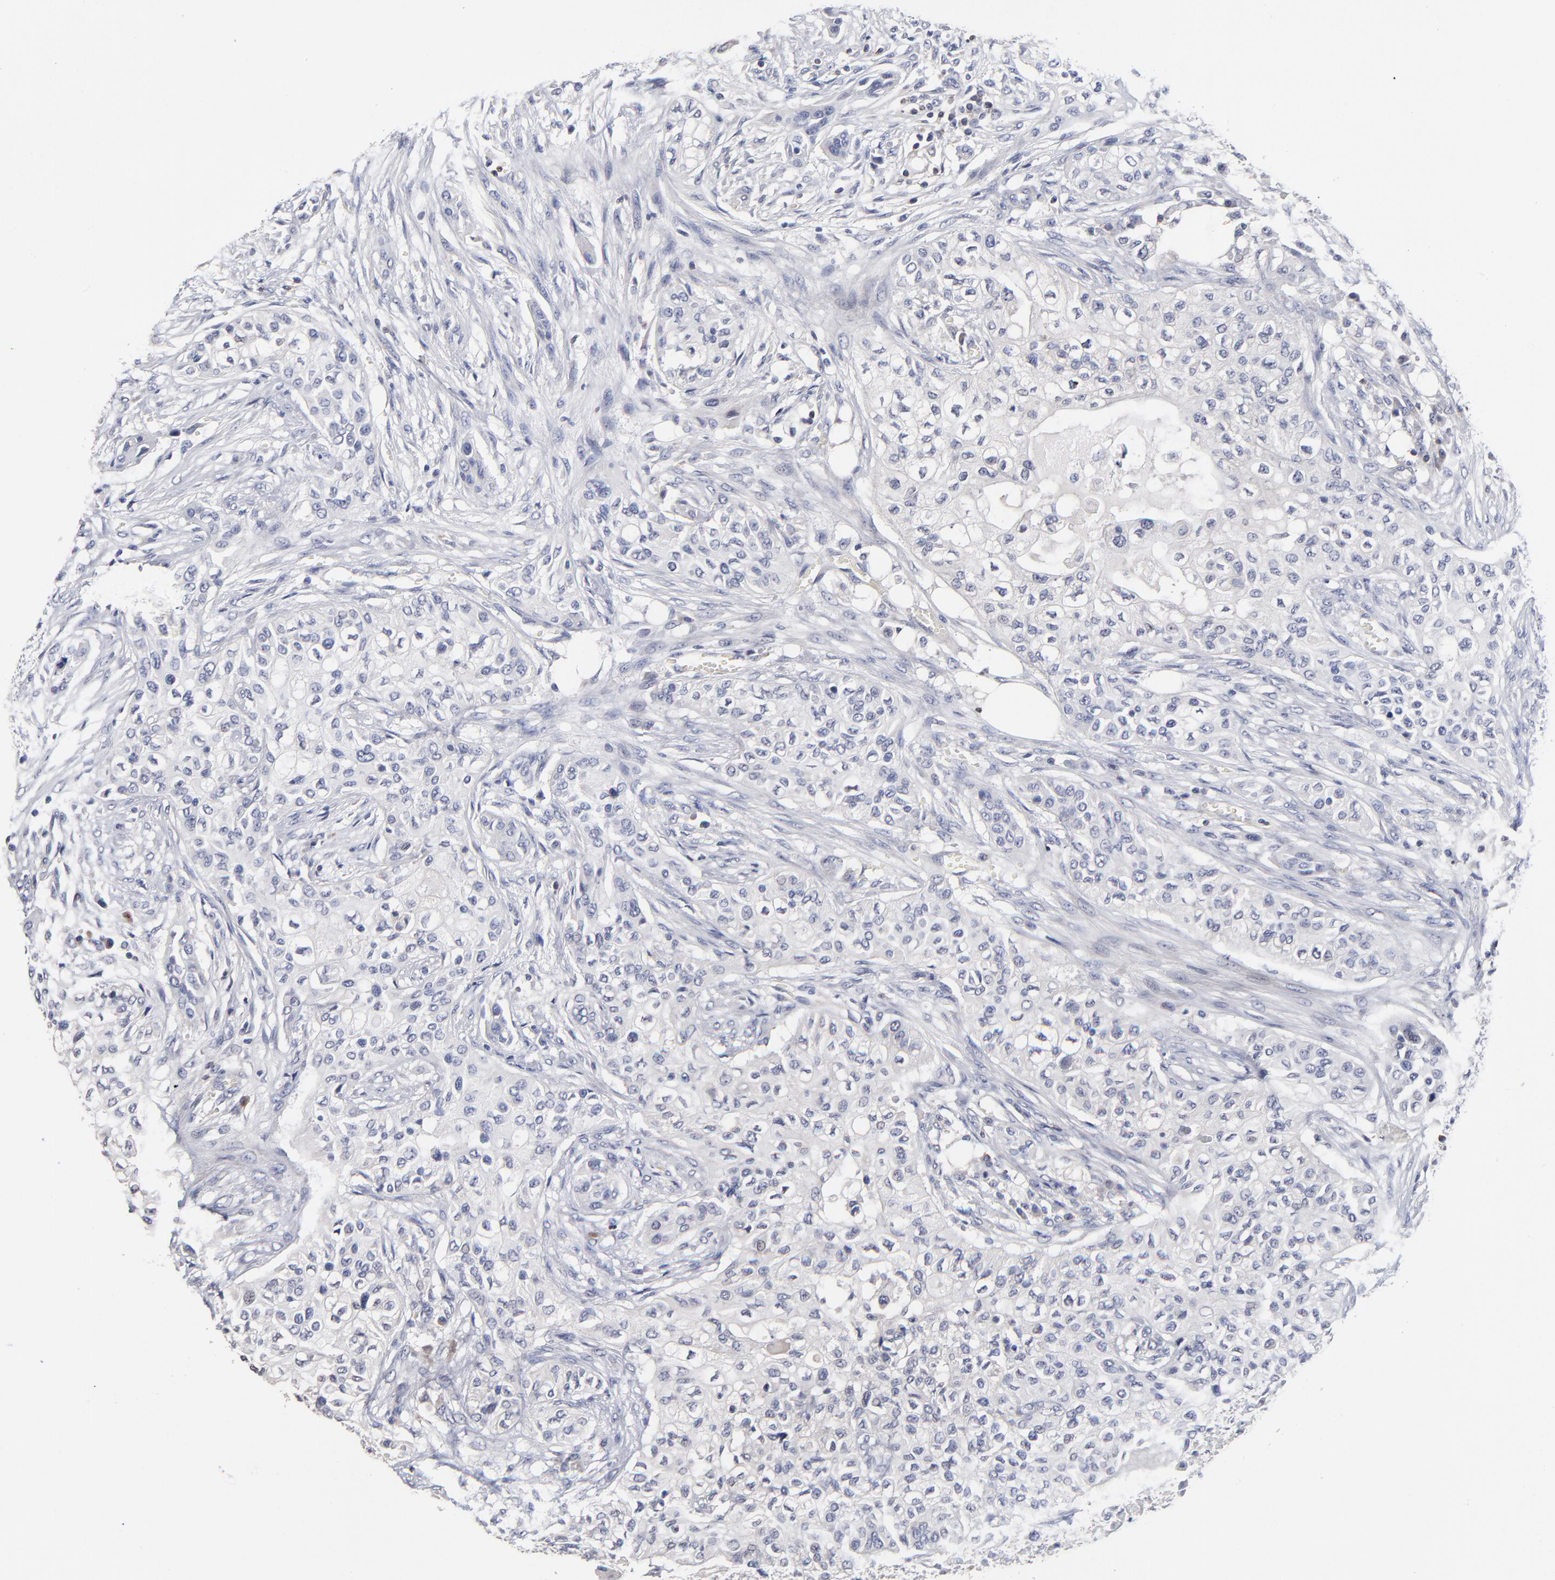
{"staining": {"intensity": "negative", "quantity": "none", "location": "none"}, "tissue": "urothelial cancer", "cell_type": "Tumor cells", "image_type": "cancer", "snomed": [{"axis": "morphology", "description": "Urothelial carcinoma, High grade"}, {"axis": "topography", "description": "Urinary bladder"}], "caption": "The image exhibits no staining of tumor cells in high-grade urothelial carcinoma. (DAB (3,3'-diaminobenzidine) IHC with hematoxylin counter stain).", "gene": "TRAT1", "patient": {"sex": "male", "age": 74}}